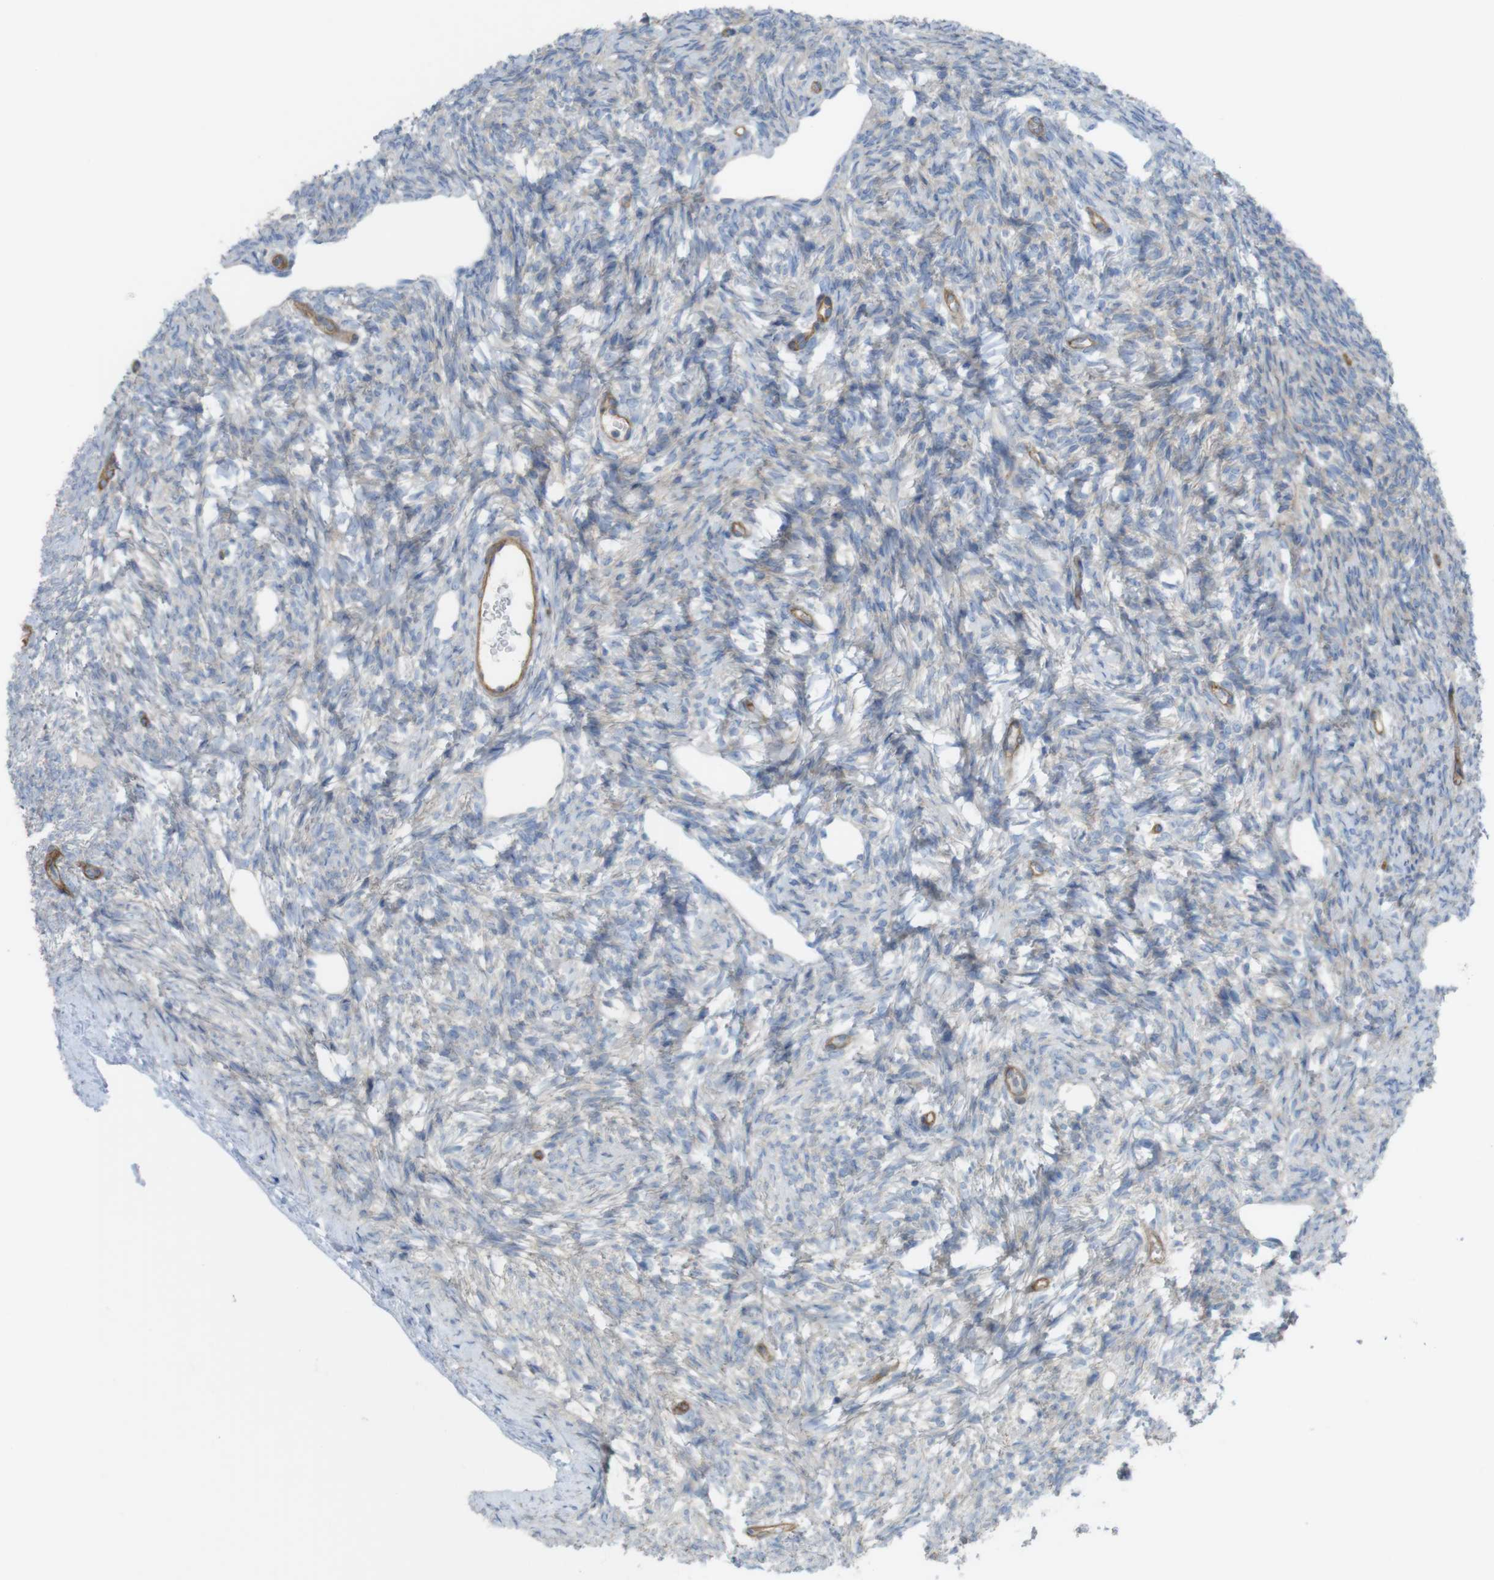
{"staining": {"intensity": "weak", "quantity": ">75%", "location": "cytoplasmic/membranous"}, "tissue": "ovary", "cell_type": "Follicle cells", "image_type": "normal", "snomed": [{"axis": "morphology", "description": "Normal tissue, NOS"}, {"axis": "topography", "description": "Ovary"}], "caption": "Immunohistochemistry (IHC) (DAB (3,3'-diaminobenzidine)) staining of unremarkable human ovary displays weak cytoplasmic/membranous protein positivity in approximately >75% of follicle cells. Immunohistochemistry stains the protein of interest in brown and the nuclei are stained blue.", "gene": "PREX2", "patient": {"sex": "female", "age": 33}}